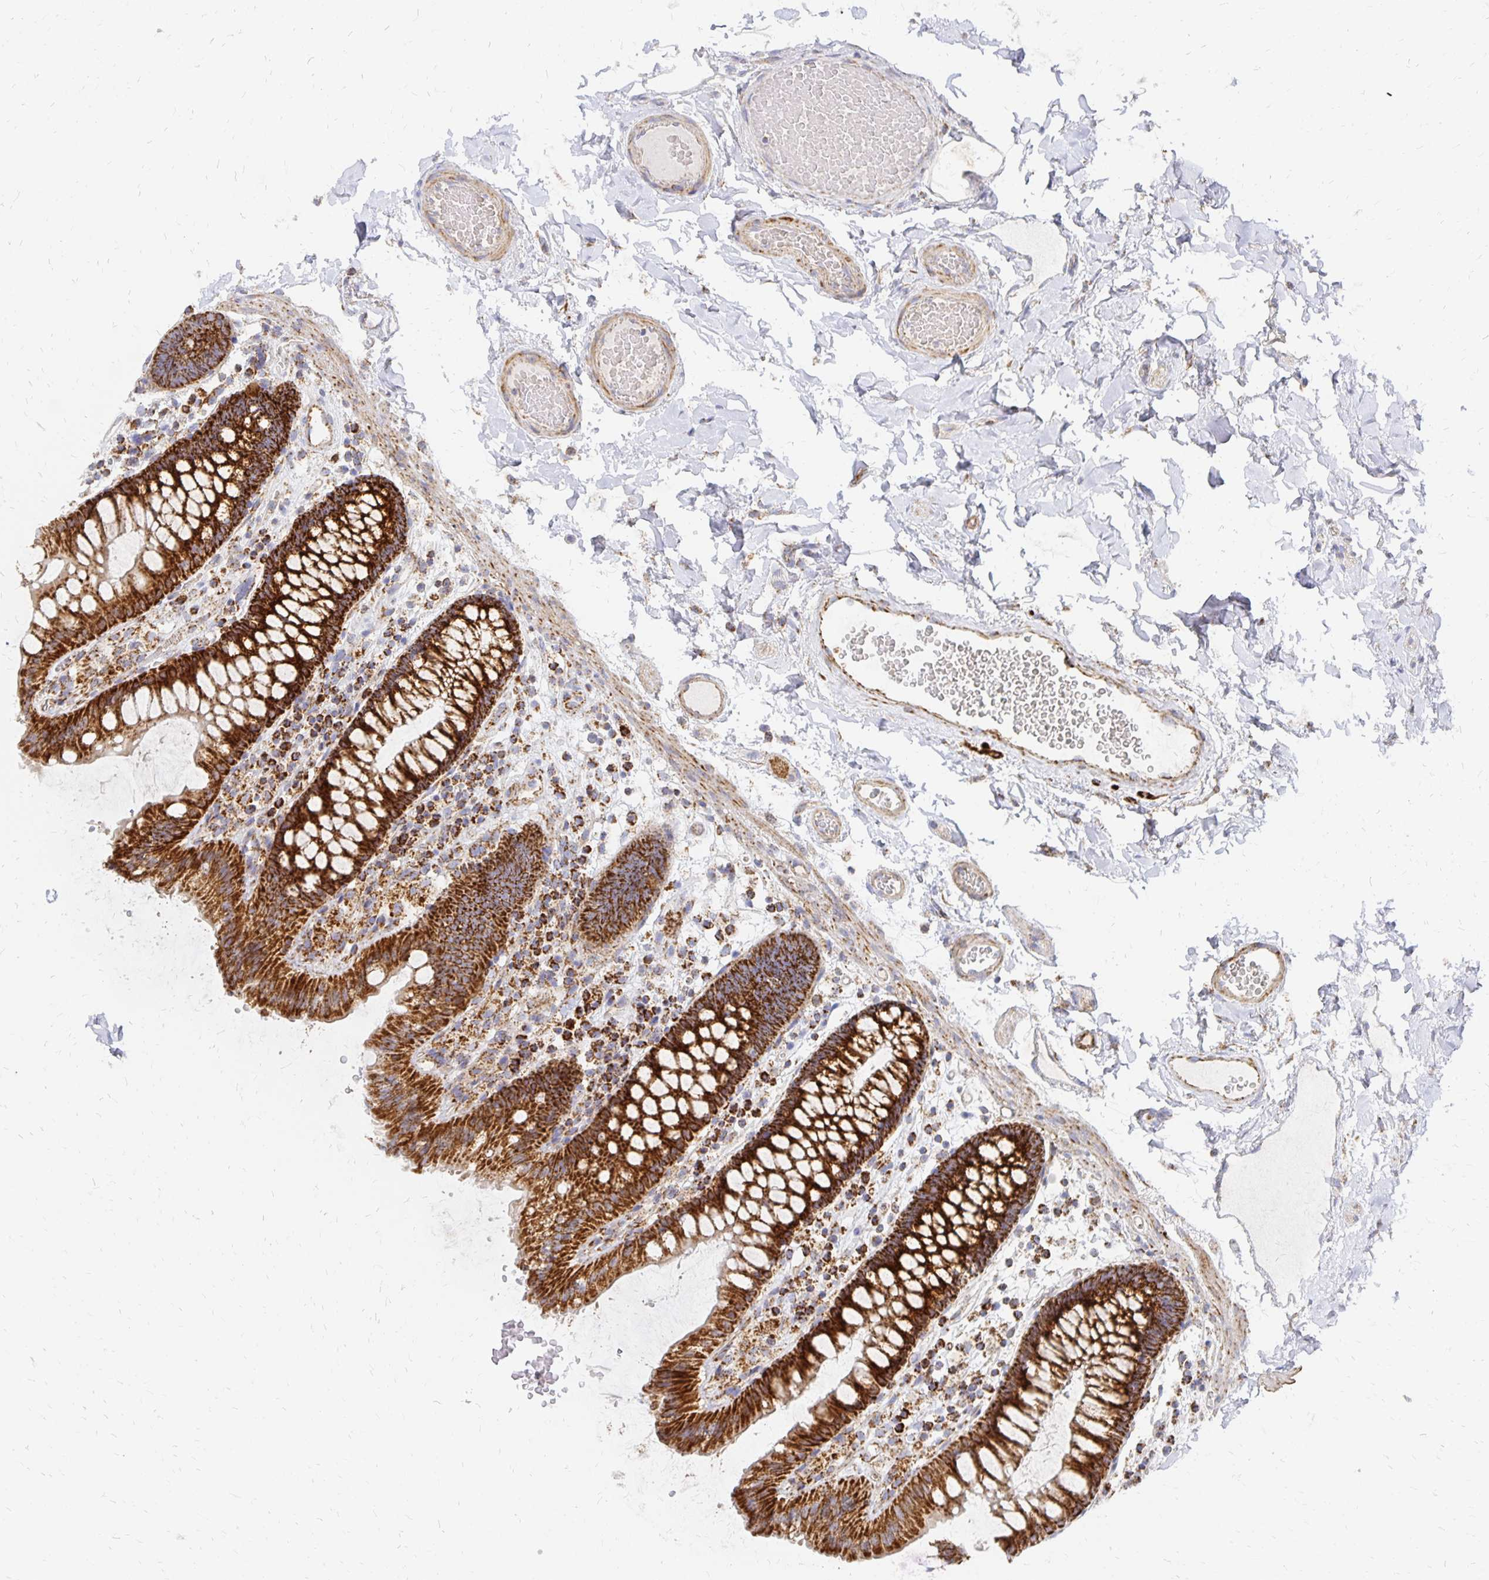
{"staining": {"intensity": "moderate", "quantity": ">75%", "location": "cytoplasmic/membranous"}, "tissue": "colon", "cell_type": "Endothelial cells", "image_type": "normal", "snomed": [{"axis": "morphology", "description": "Normal tissue, NOS"}, {"axis": "topography", "description": "Colon"}], "caption": "Endothelial cells reveal medium levels of moderate cytoplasmic/membranous positivity in approximately >75% of cells in normal human colon. (Stains: DAB in brown, nuclei in blue, Microscopy: brightfield microscopy at high magnification).", "gene": "STOML2", "patient": {"sex": "male", "age": 84}}